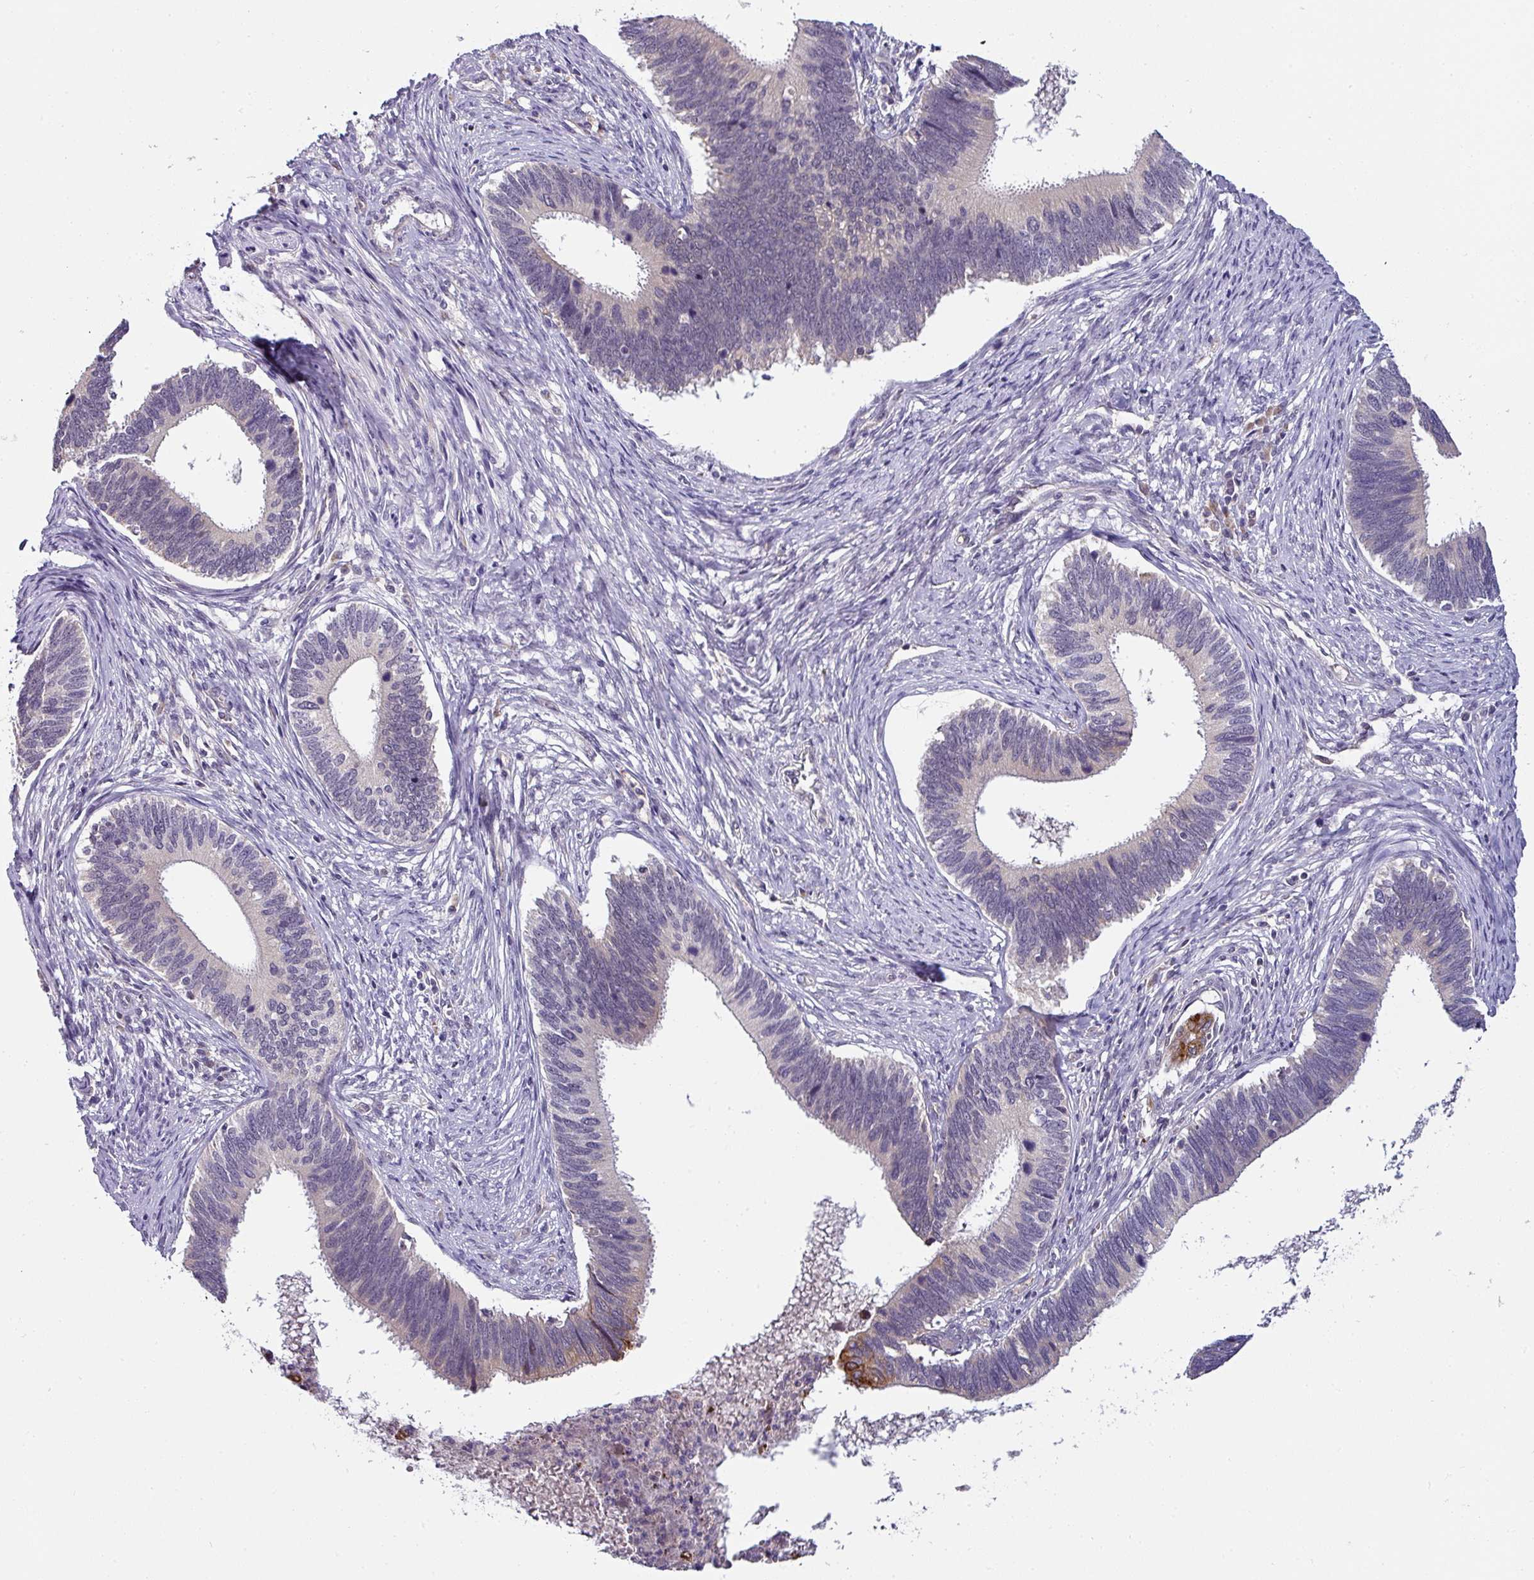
{"staining": {"intensity": "moderate", "quantity": "<25%", "location": "cytoplasmic/membranous"}, "tissue": "cervical cancer", "cell_type": "Tumor cells", "image_type": "cancer", "snomed": [{"axis": "morphology", "description": "Adenocarcinoma, NOS"}, {"axis": "topography", "description": "Cervix"}], "caption": "Human adenocarcinoma (cervical) stained for a protein (brown) demonstrates moderate cytoplasmic/membranous positive expression in about <25% of tumor cells.", "gene": "NAPSA", "patient": {"sex": "female", "age": 42}}